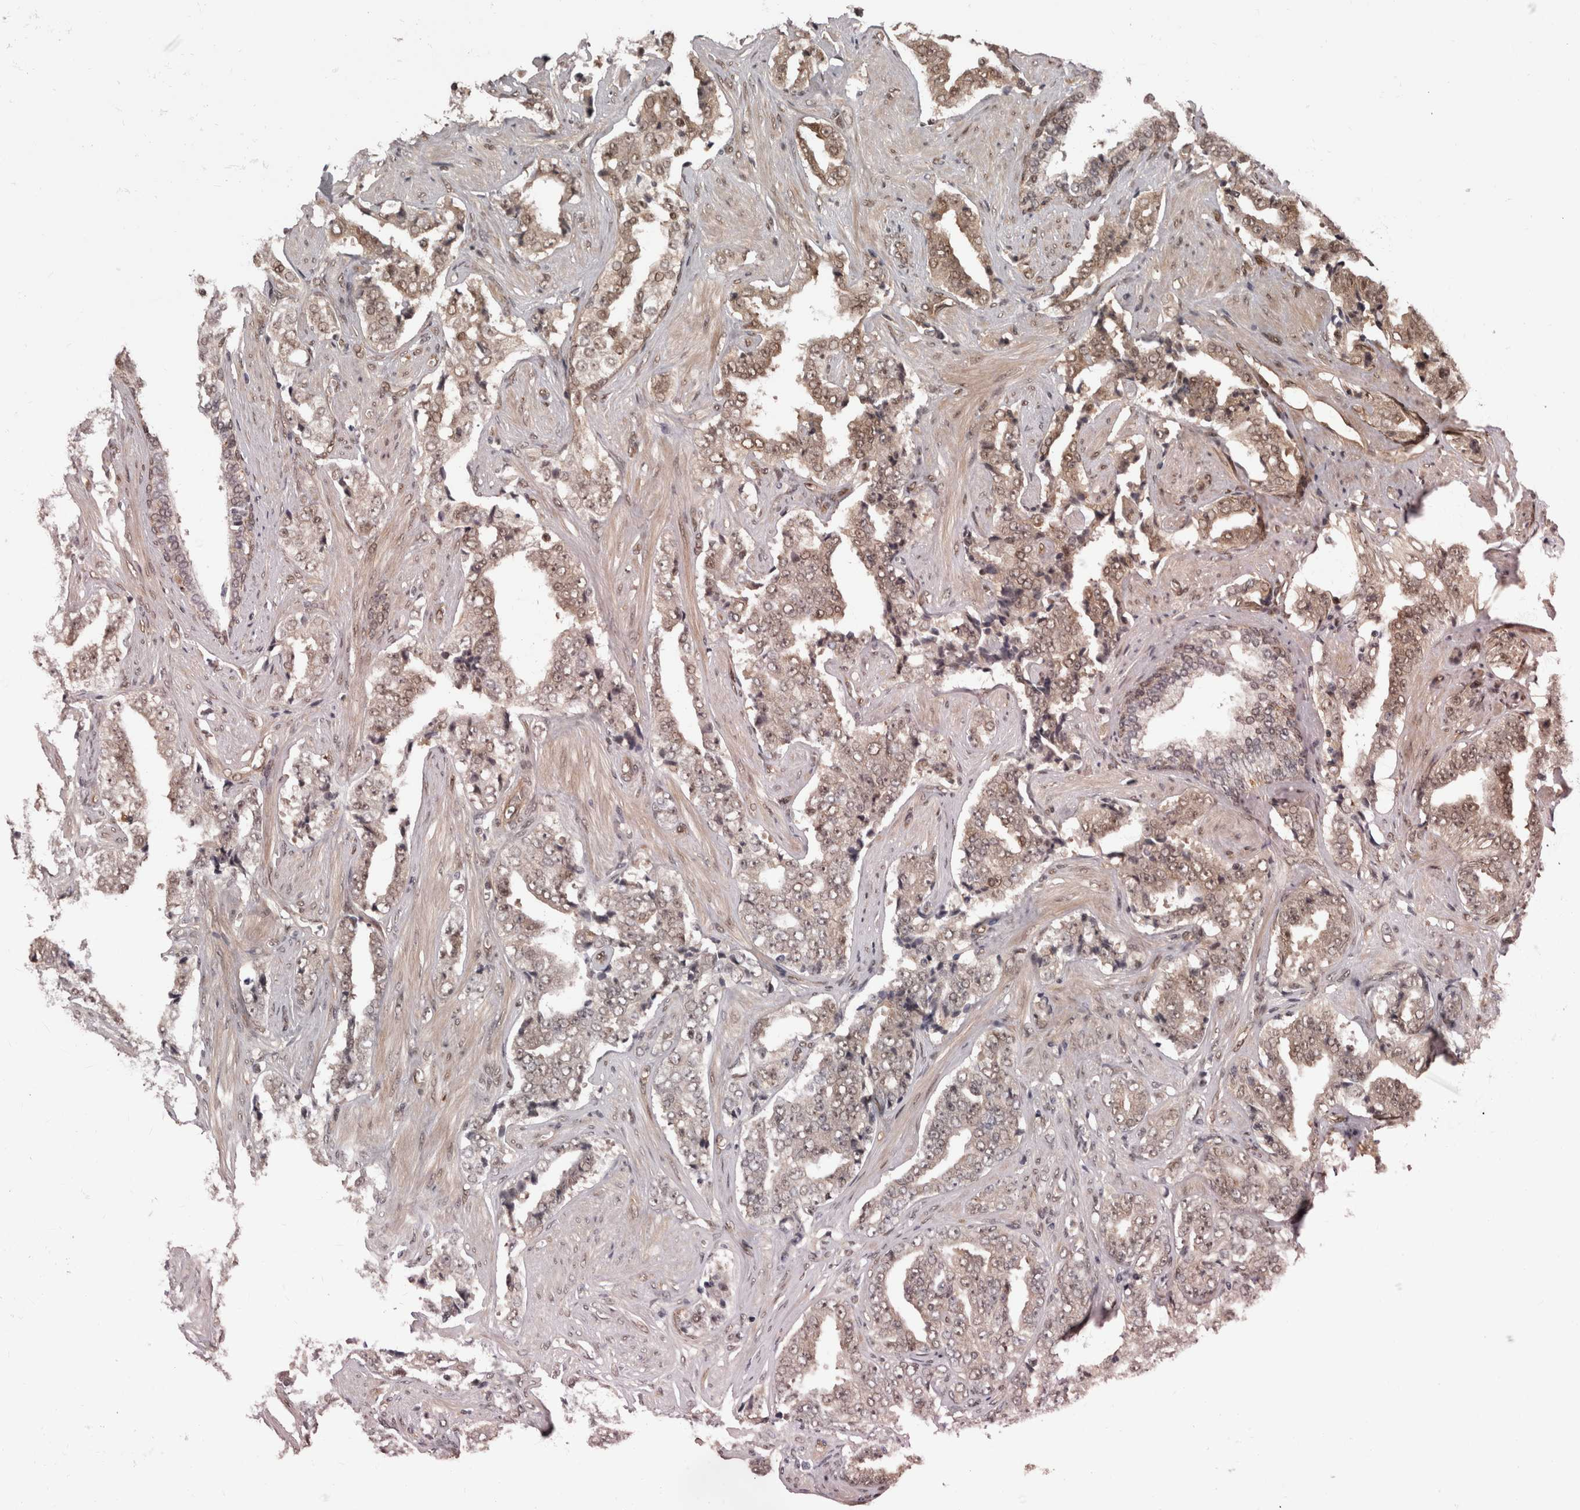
{"staining": {"intensity": "moderate", "quantity": "25%-75%", "location": "cytoplasmic/membranous,nuclear"}, "tissue": "prostate cancer", "cell_type": "Tumor cells", "image_type": "cancer", "snomed": [{"axis": "morphology", "description": "Adenocarcinoma, High grade"}, {"axis": "topography", "description": "Prostate"}], "caption": "Protein staining of prostate adenocarcinoma (high-grade) tissue shows moderate cytoplasmic/membranous and nuclear positivity in approximately 25%-75% of tumor cells.", "gene": "AKT3", "patient": {"sex": "male", "age": 71}}